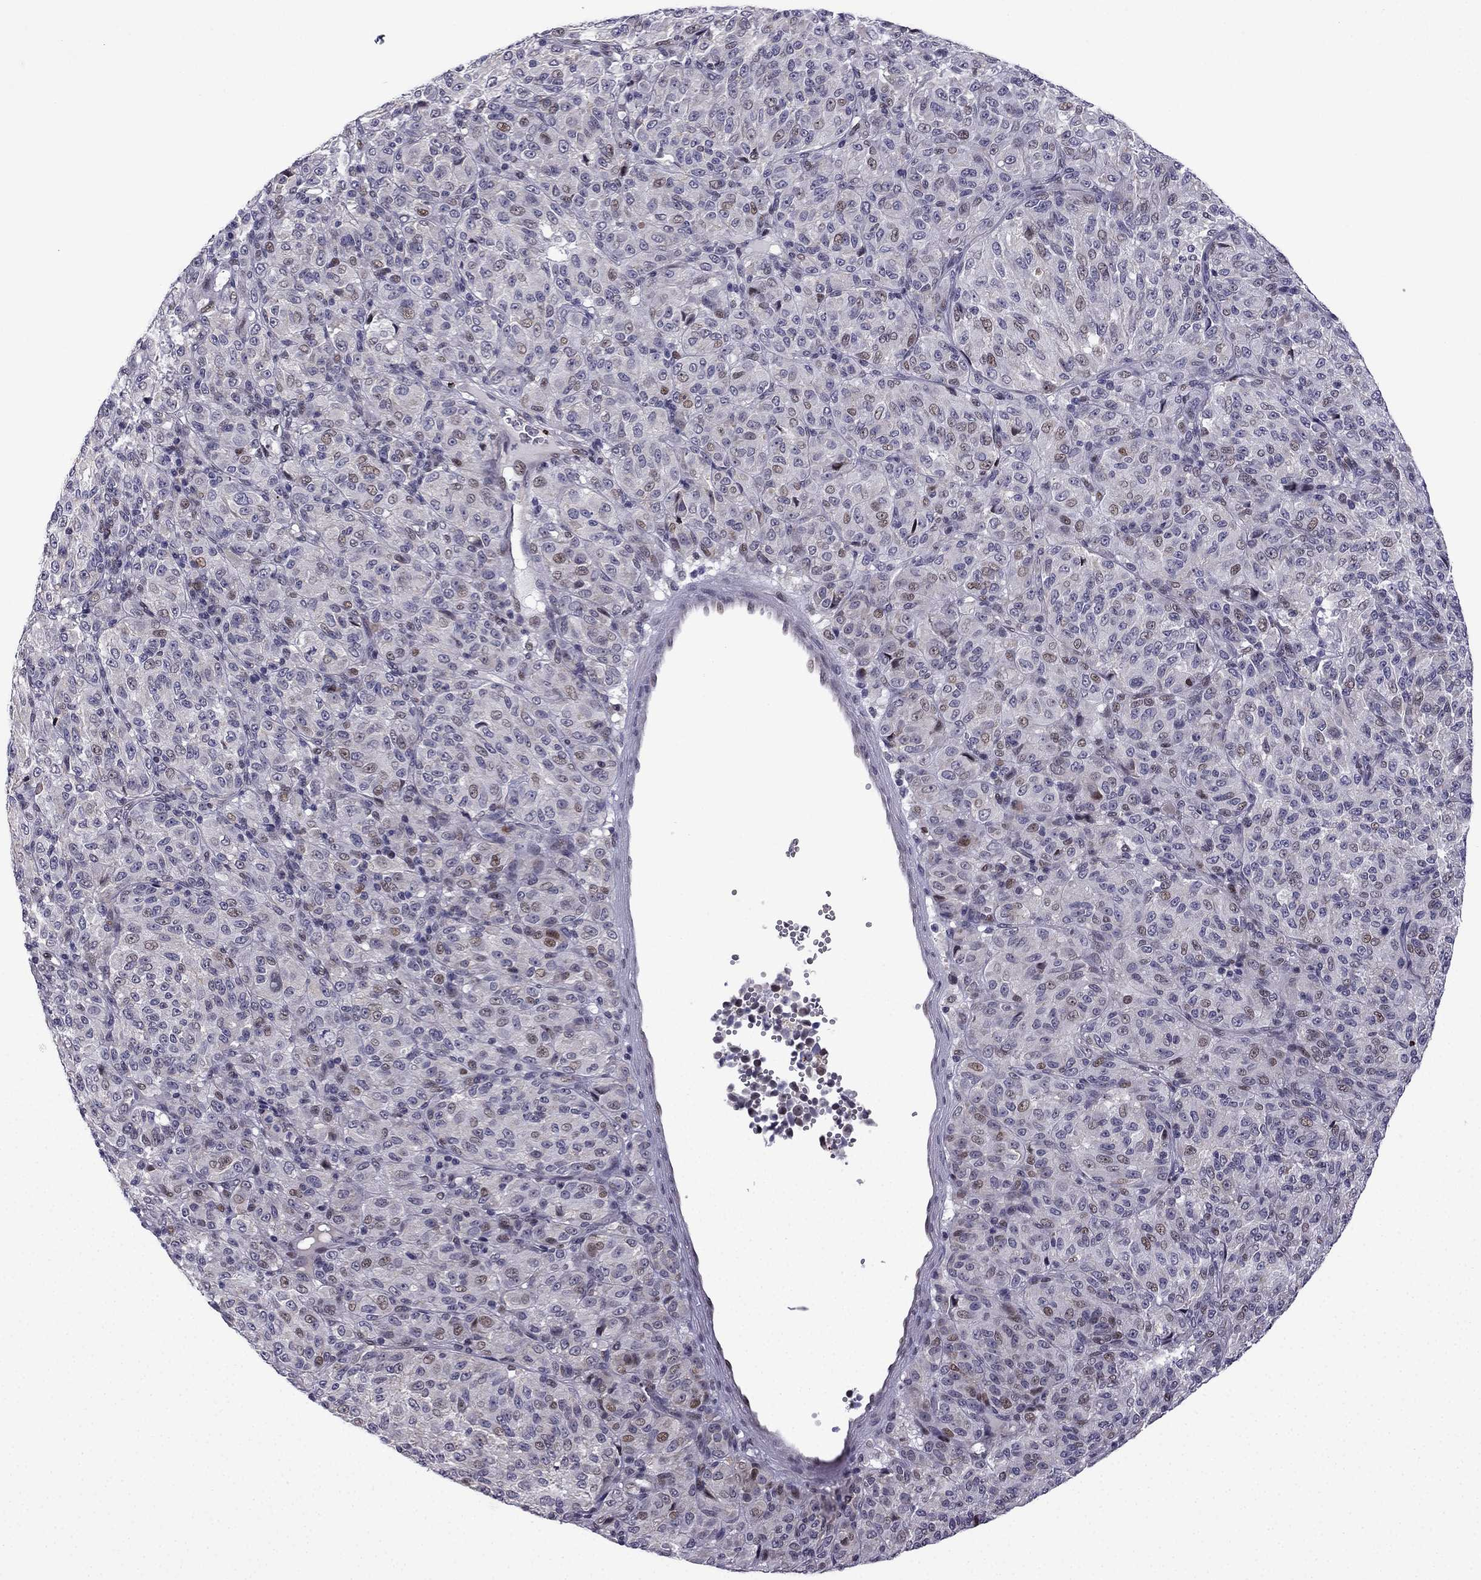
{"staining": {"intensity": "weak", "quantity": "<25%", "location": "nuclear"}, "tissue": "melanoma", "cell_type": "Tumor cells", "image_type": "cancer", "snomed": [{"axis": "morphology", "description": "Malignant melanoma, Metastatic site"}, {"axis": "topography", "description": "Brain"}], "caption": "Micrograph shows no significant protein expression in tumor cells of malignant melanoma (metastatic site).", "gene": "FGF3", "patient": {"sex": "female", "age": 56}}